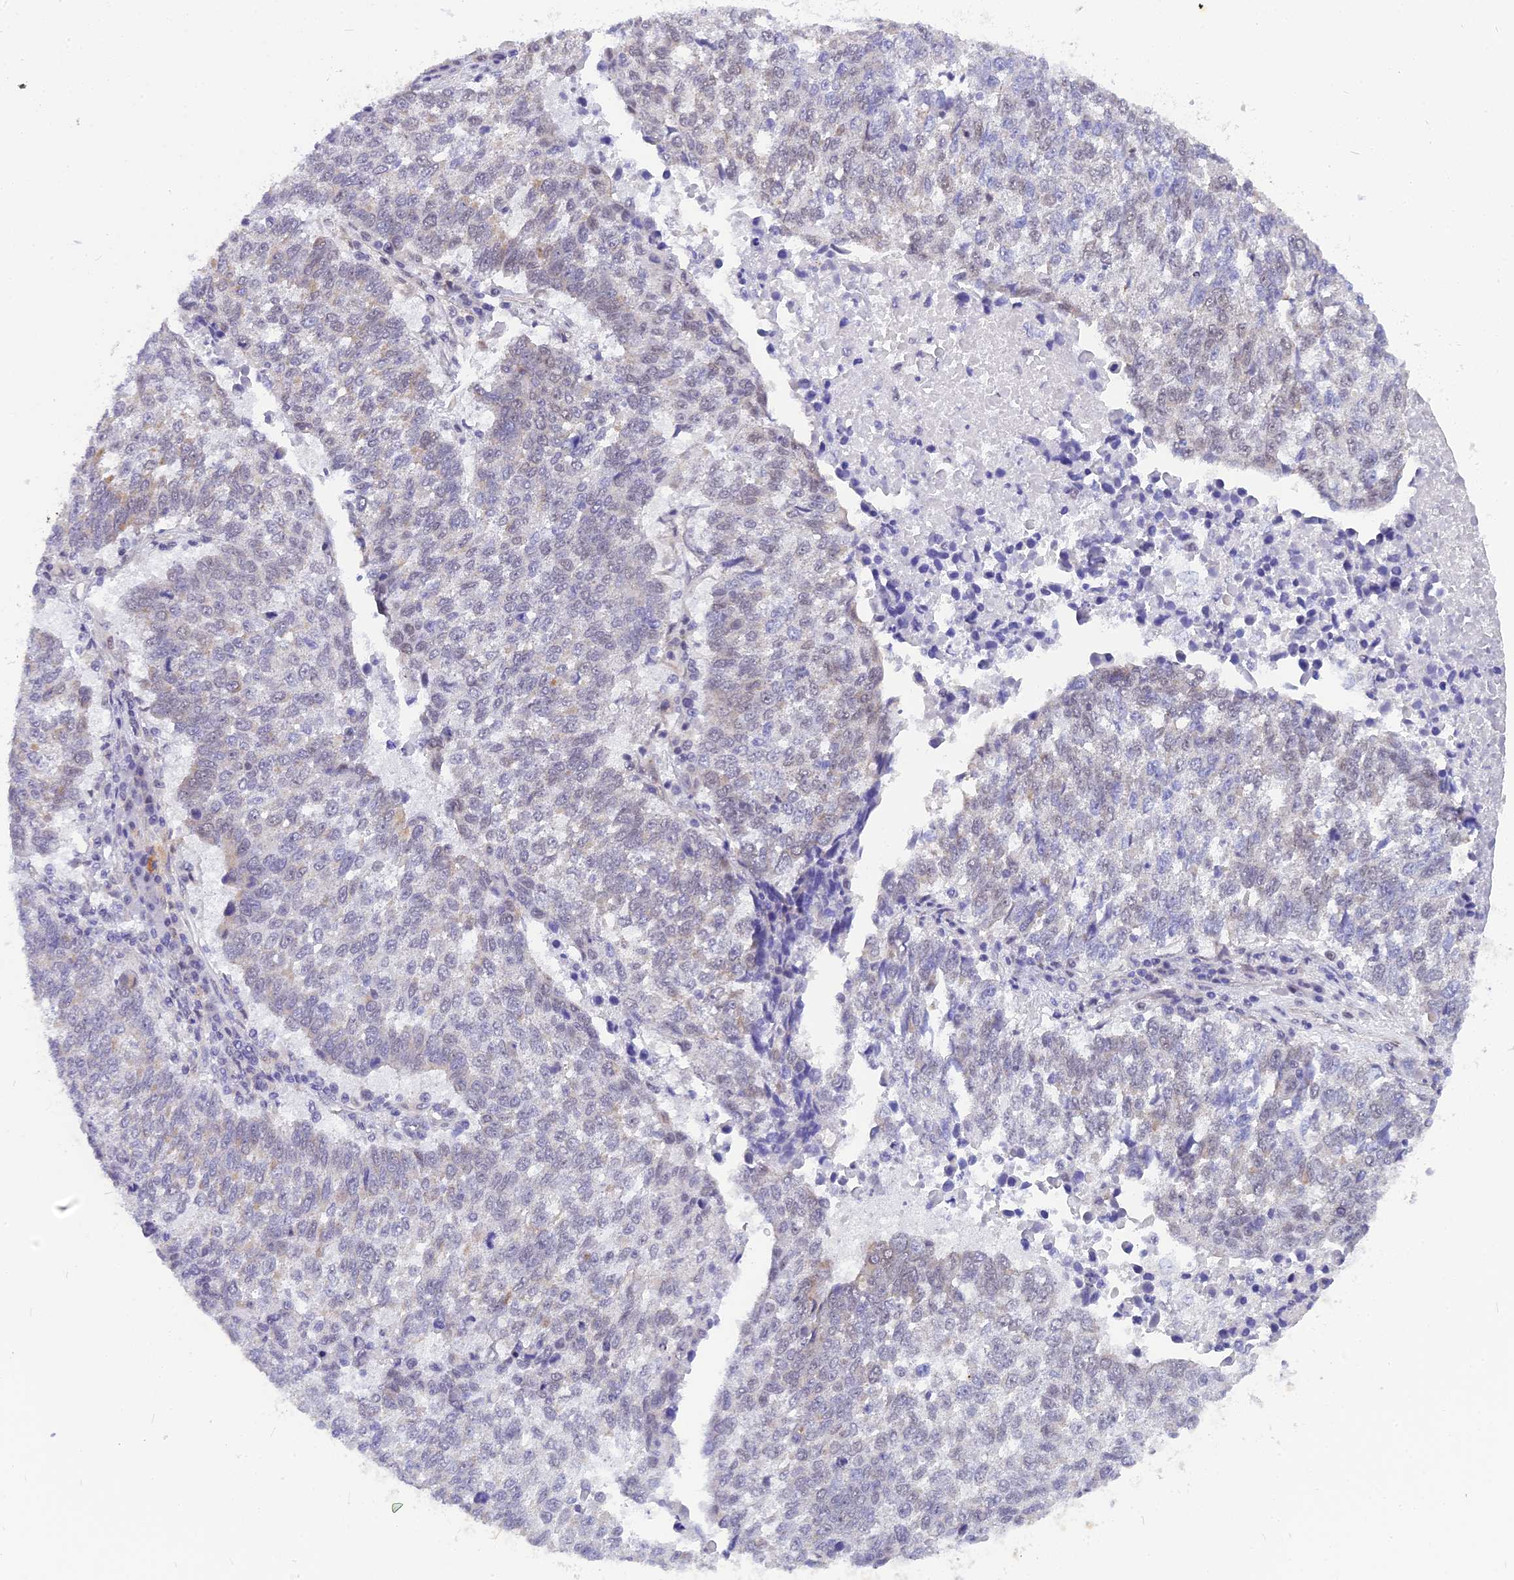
{"staining": {"intensity": "negative", "quantity": "none", "location": "none"}, "tissue": "lung cancer", "cell_type": "Tumor cells", "image_type": "cancer", "snomed": [{"axis": "morphology", "description": "Squamous cell carcinoma, NOS"}, {"axis": "topography", "description": "Lung"}], "caption": "Immunohistochemical staining of human squamous cell carcinoma (lung) reveals no significant expression in tumor cells.", "gene": "CMC1", "patient": {"sex": "male", "age": 73}}